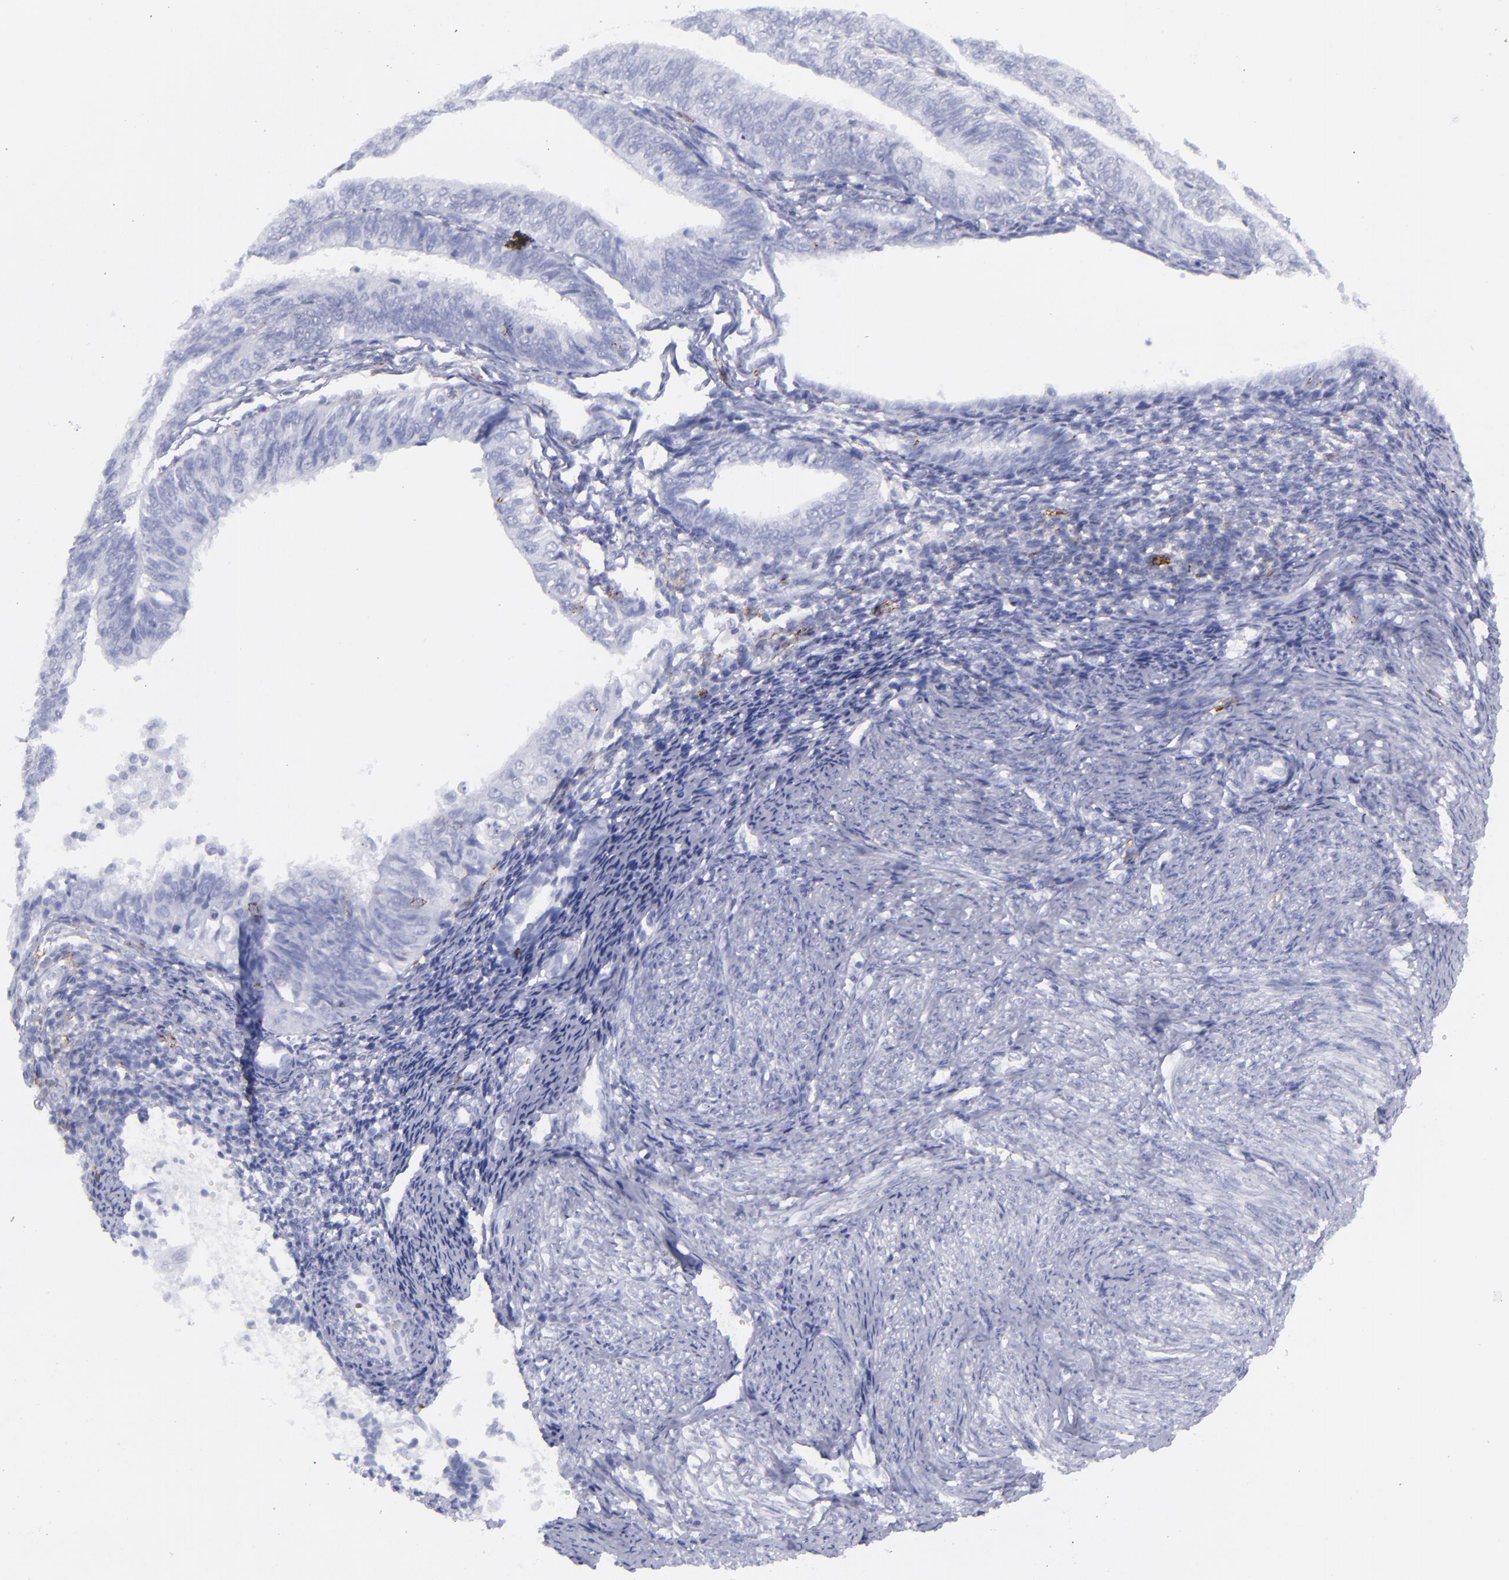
{"staining": {"intensity": "negative", "quantity": "none", "location": "none"}, "tissue": "endometrial cancer", "cell_type": "Tumor cells", "image_type": "cancer", "snomed": [{"axis": "morphology", "description": "Adenocarcinoma, NOS"}, {"axis": "topography", "description": "Endometrium"}], "caption": "Image shows no significant protein expression in tumor cells of endometrial cancer (adenocarcinoma).", "gene": "SELPLG", "patient": {"sex": "female", "age": 55}}